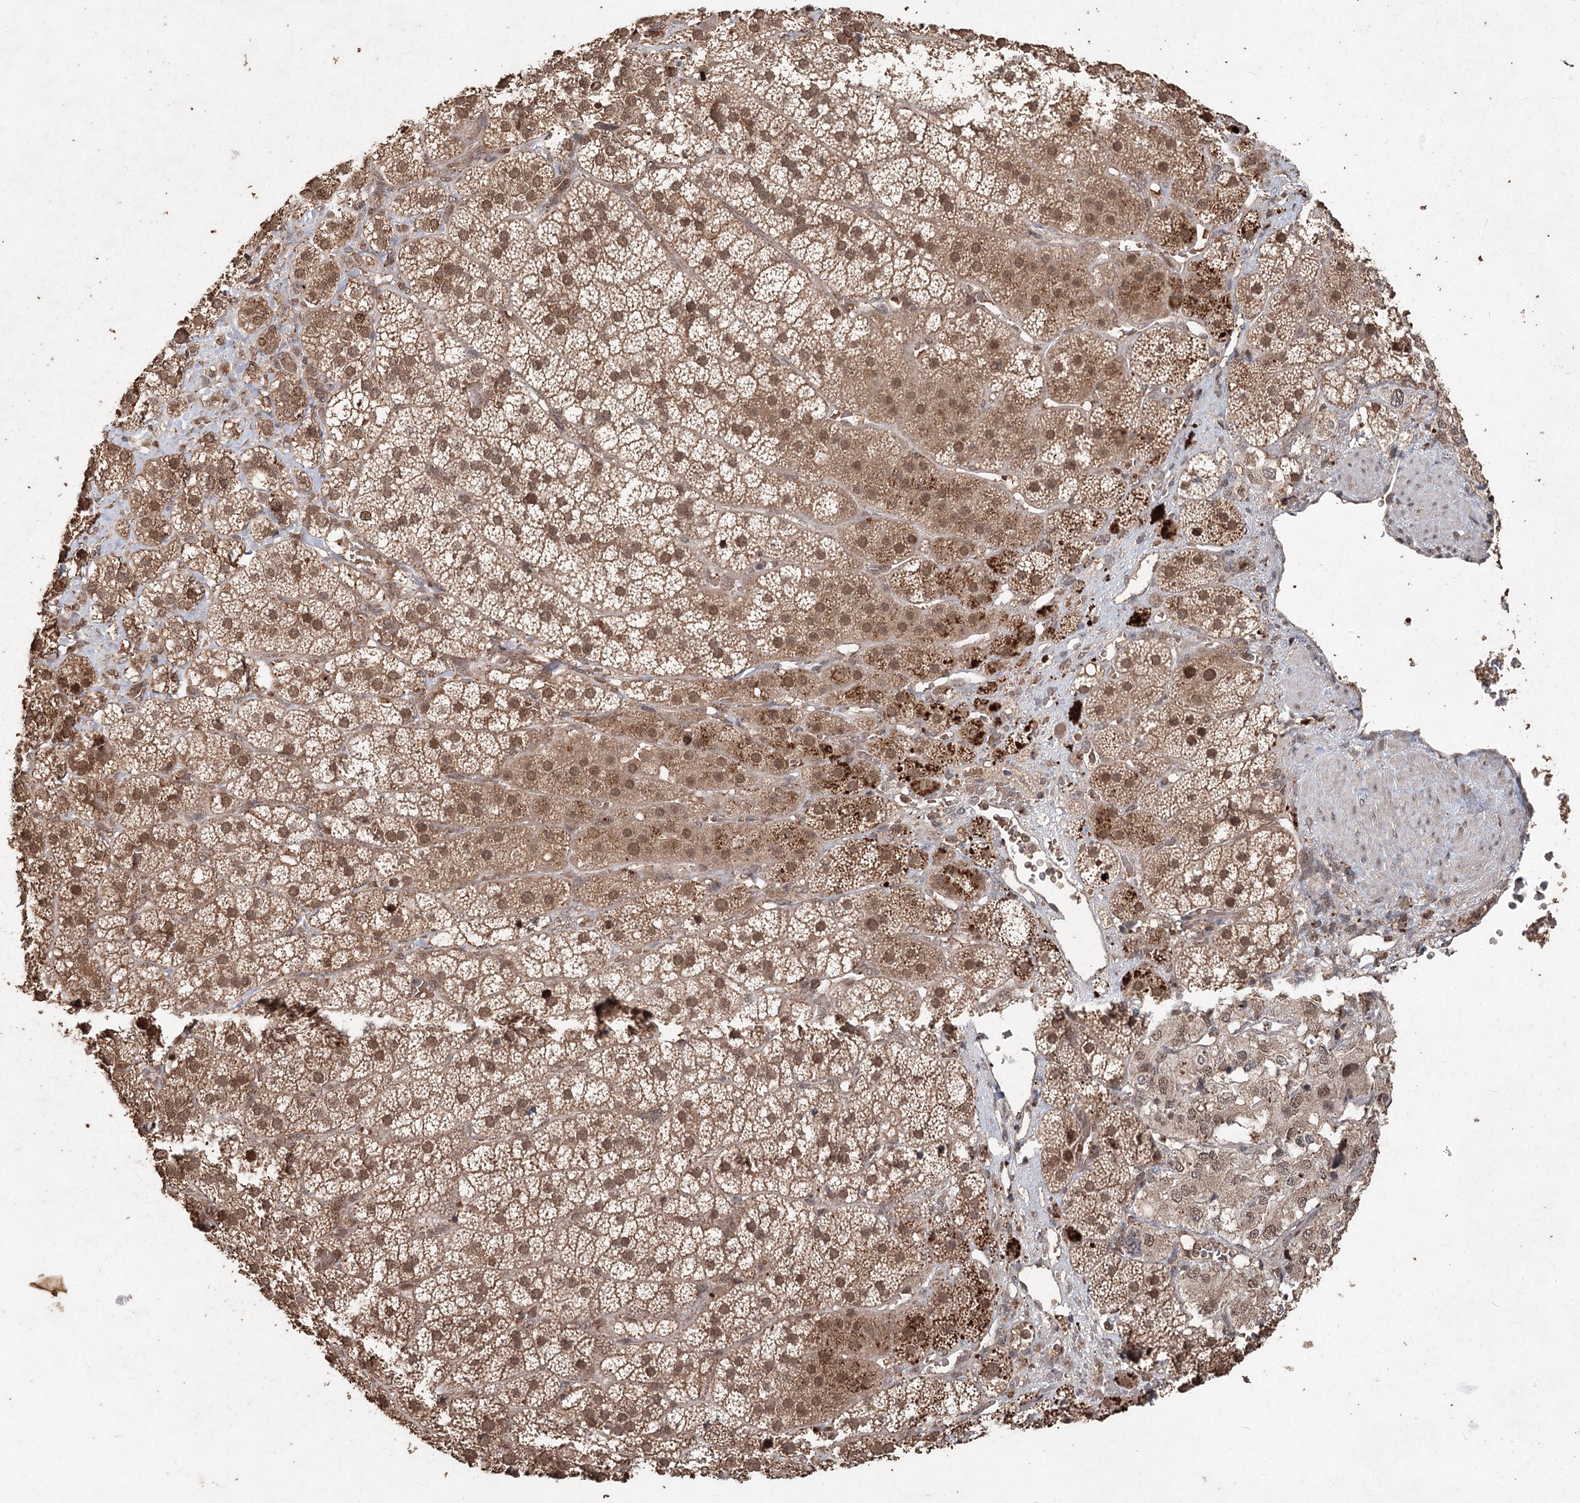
{"staining": {"intensity": "moderate", "quantity": ">75%", "location": "cytoplasmic/membranous,nuclear"}, "tissue": "adrenal gland", "cell_type": "Glandular cells", "image_type": "normal", "snomed": [{"axis": "morphology", "description": "Normal tissue, NOS"}, {"axis": "topography", "description": "Adrenal gland"}], "caption": "Glandular cells display medium levels of moderate cytoplasmic/membranous,nuclear staining in about >75% of cells in benign human adrenal gland.", "gene": "FBXO7", "patient": {"sex": "female", "age": 44}}